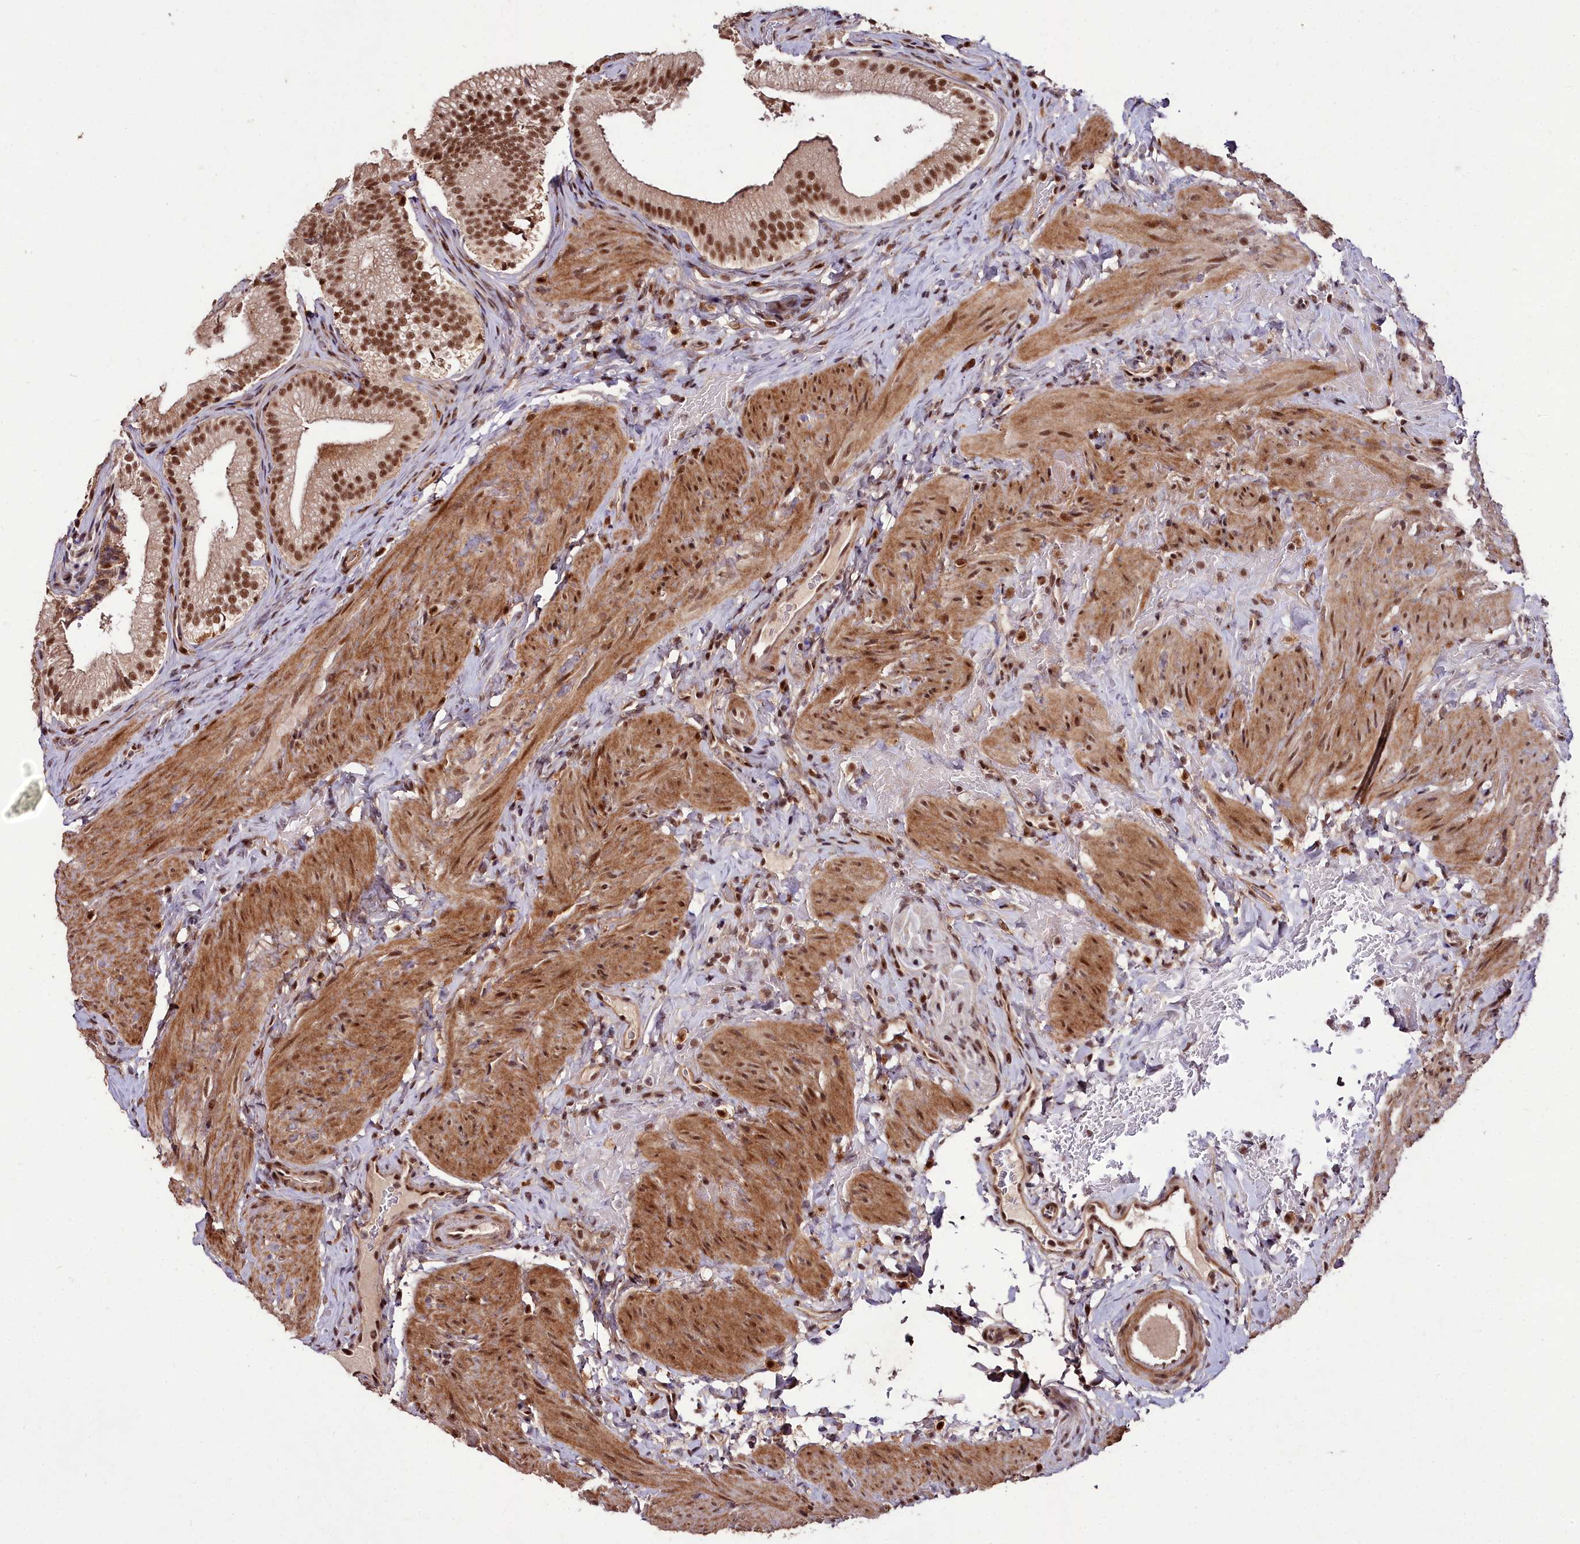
{"staining": {"intensity": "strong", "quantity": ">75%", "location": "cytoplasmic/membranous,nuclear"}, "tissue": "gallbladder", "cell_type": "Glandular cells", "image_type": "normal", "snomed": [{"axis": "morphology", "description": "Normal tissue, NOS"}, {"axis": "topography", "description": "Gallbladder"}], "caption": "IHC of normal human gallbladder reveals high levels of strong cytoplasmic/membranous,nuclear expression in approximately >75% of glandular cells.", "gene": "CXXC1", "patient": {"sex": "female", "age": 30}}